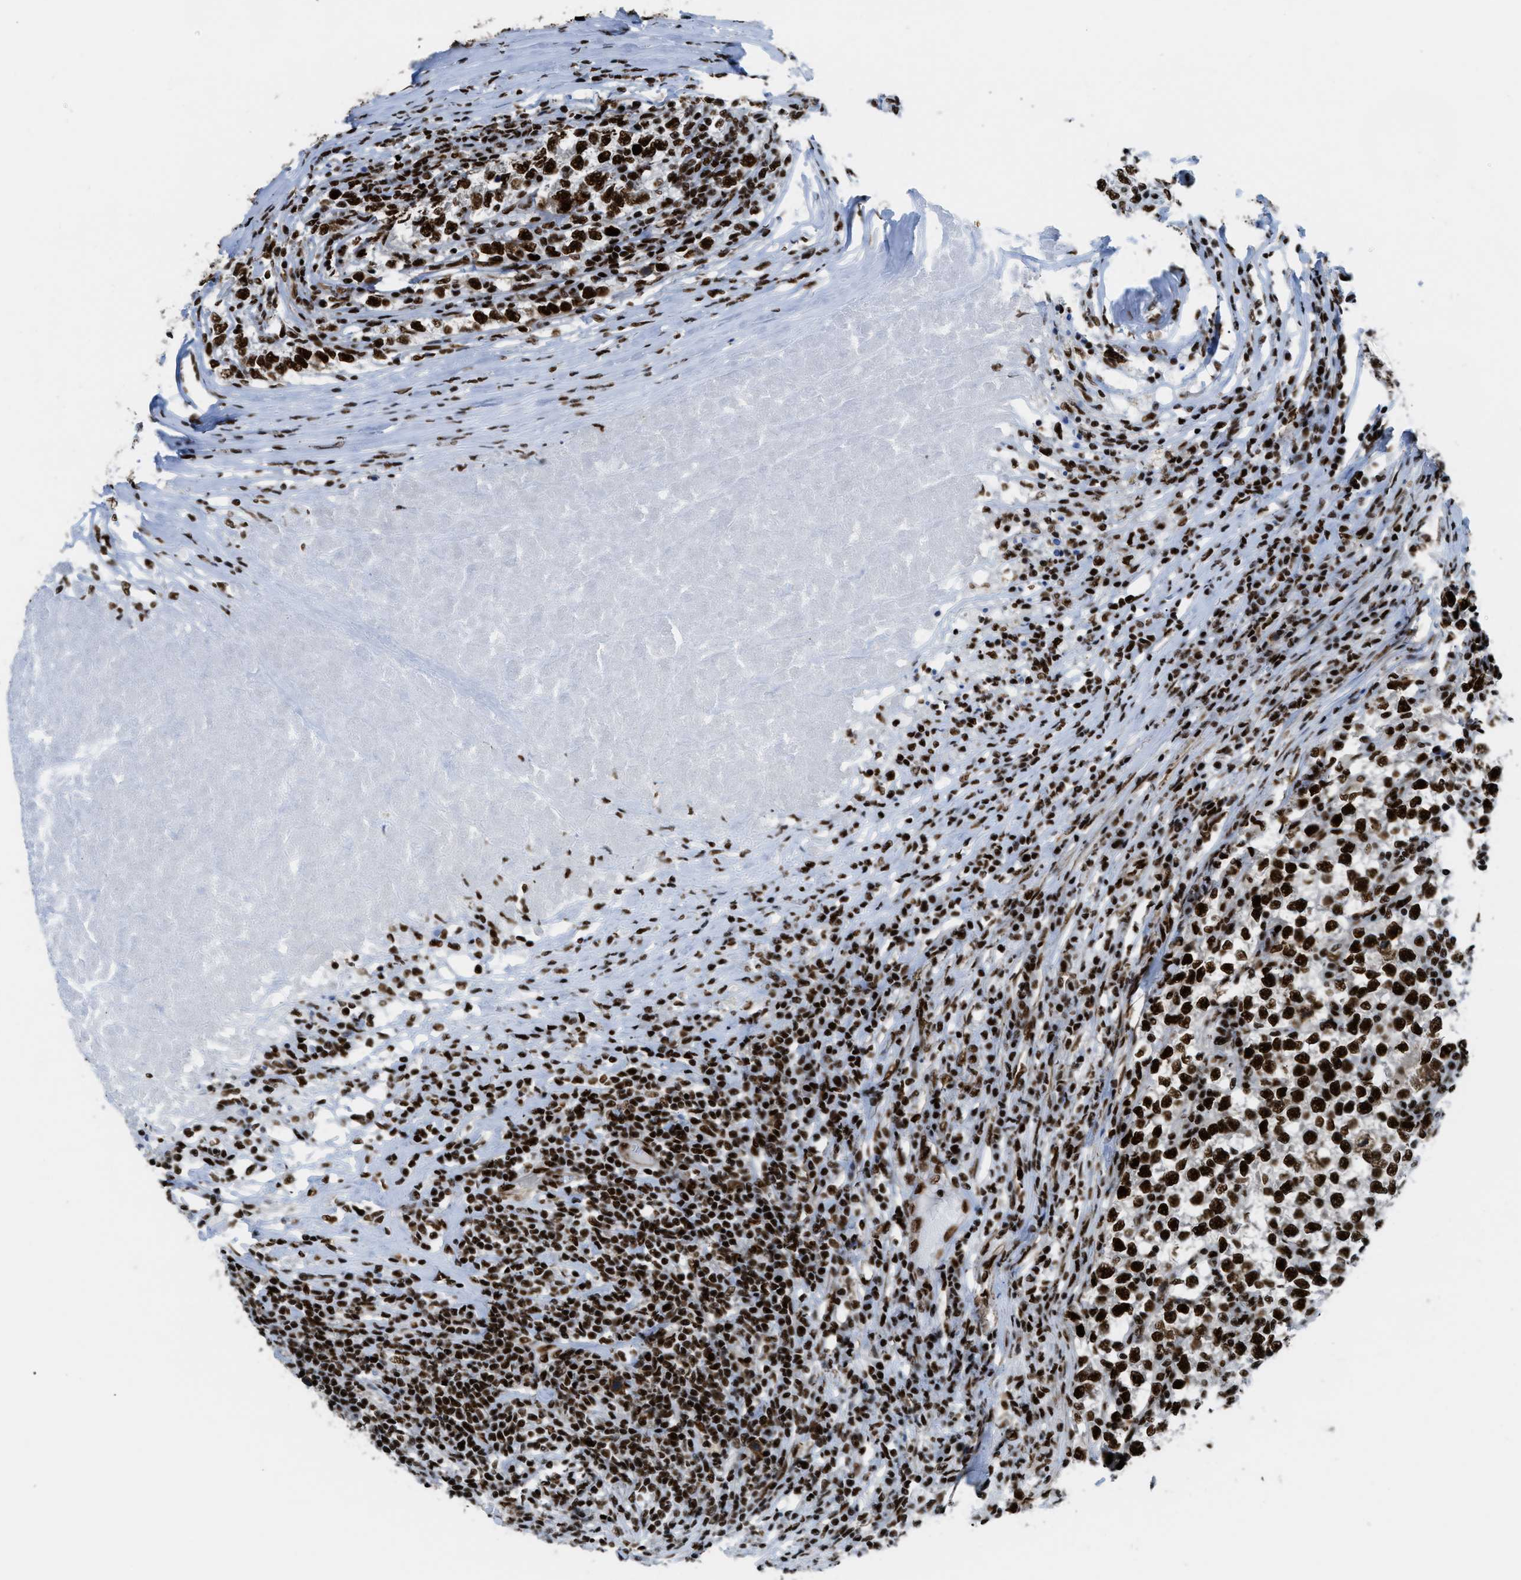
{"staining": {"intensity": "strong", "quantity": ">75%", "location": "nuclear"}, "tissue": "testis cancer", "cell_type": "Tumor cells", "image_type": "cancer", "snomed": [{"axis": "morphology", "description": "Normal tissue, NOS"}, {"axis": "morphology", "description": "Seminoma, NOS"}, {"axis": "topography", "description": "Testis"}], "caption": "Human testis cancer (seminoma) stained with a protein marker exhibits strong staining in tumor cells.", "gene": "ZNF207", "patient": {"sex": "male", "age": 43}}